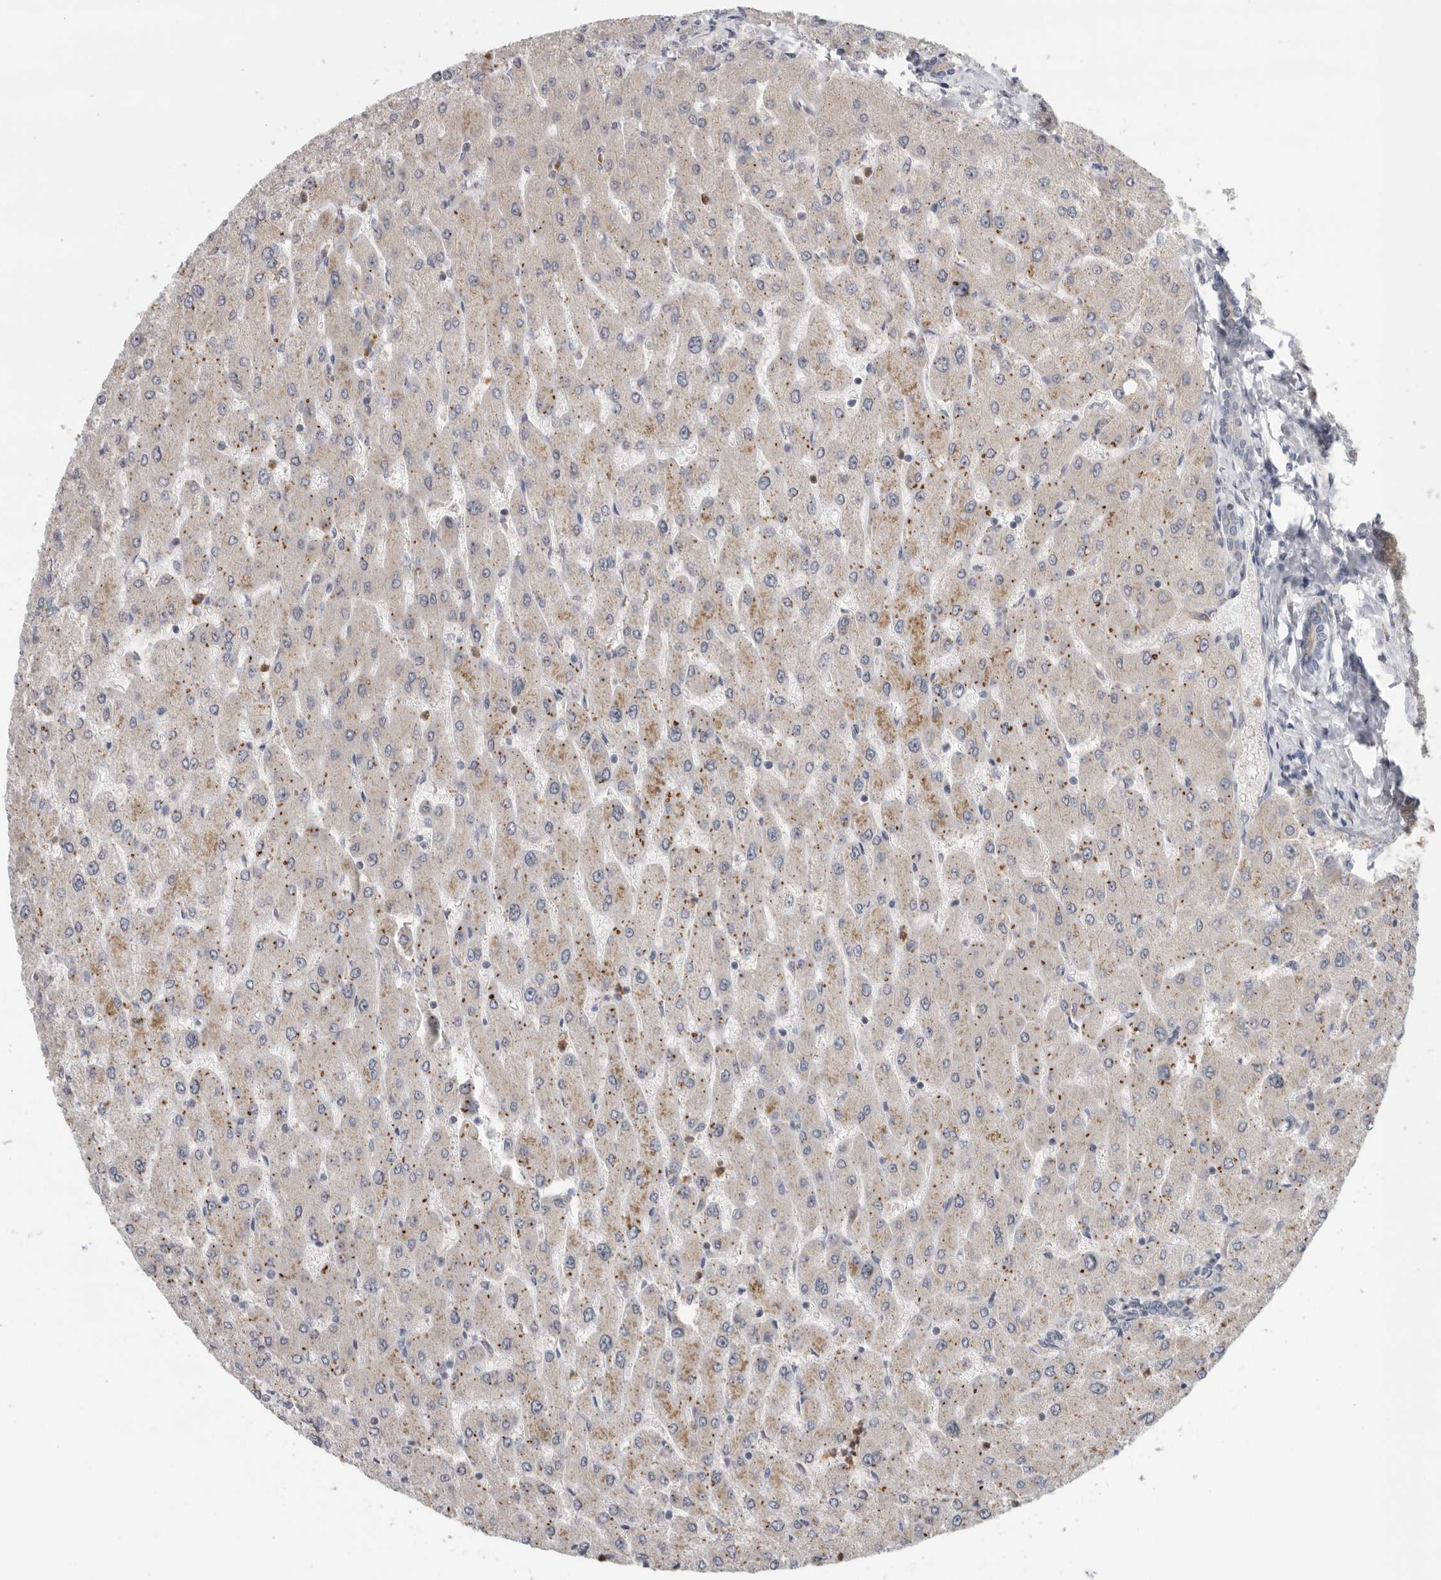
{"staining": {"intensity": "negative", "quantity": "none", "location": "none"}, "tissue": "liver", "cell_type": "Cholangiocytes", "image_type": "normal", "snomed": [{"axis": "morphology", "description": "Normal tissue, NOS"}, {"axis": "topography", "description": "Liver"}], "caption": "Cholangiocytes show no significant protein expression in normal liver. (DAB (3,3'-diaminobenzidine) immunohistochemistry, high magnification).", "gene": "KLK5", "patient": {"sex": "male", "age": 55}}